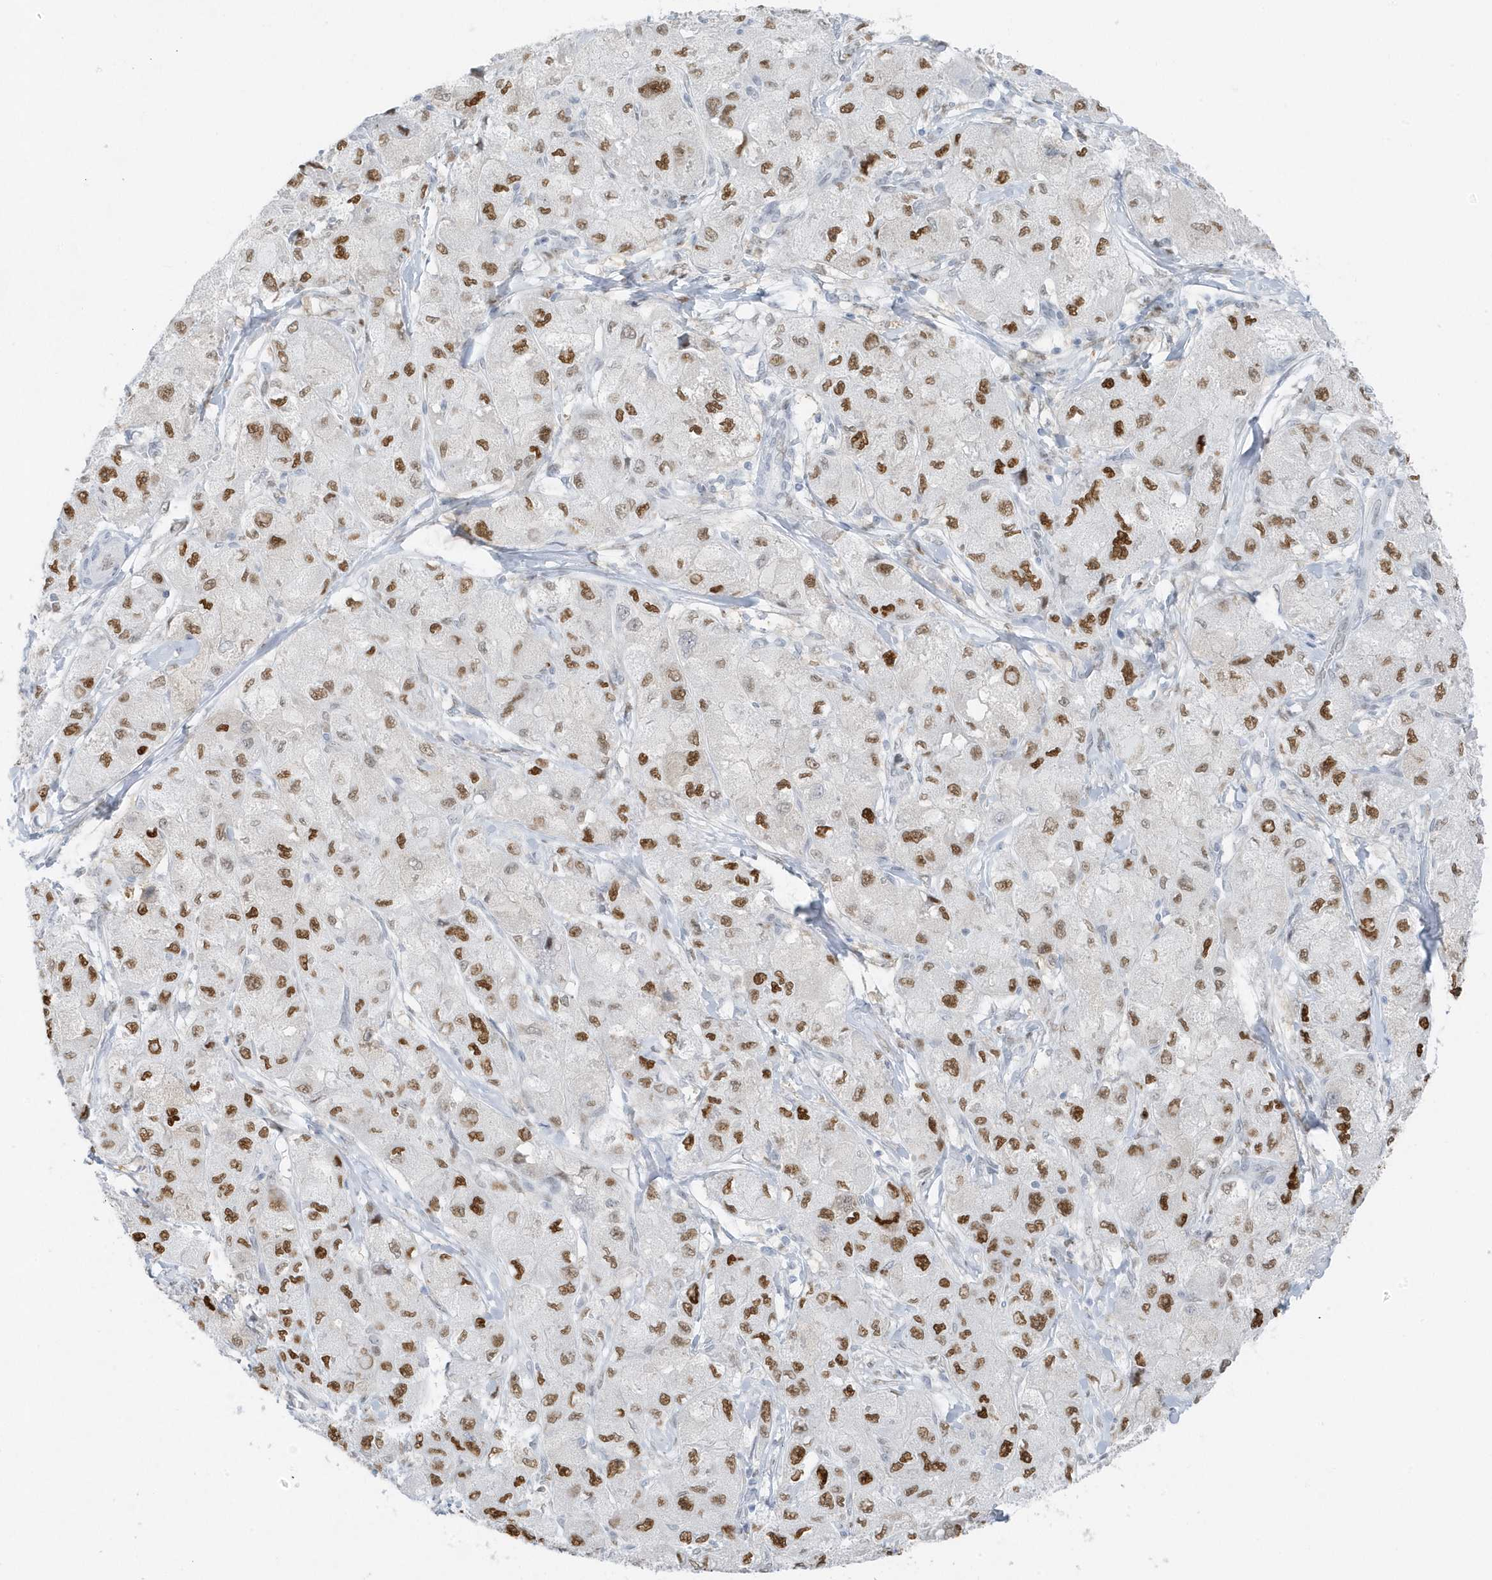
{"staining": {"intensity": "moderate", "quantity": ">75%", "location": "nuclear"}, "tissue": "liver cancer", "cell_type": "Tumor cells", "image_type": "cancer", "snomed": [{"axis": "morphology", "description": "Carcinoma, Hepatocellular, NOS"}, {"axis": "topography", "description": "Liver"}], "caption": "This is a histology image of immunohistochemistry (IHC) staining of liver cancer, which shows moderate positivity in the nuclear of tumor cells.", "gene": "SMIM34", "patient": {"sex": "male", "age": 80}}